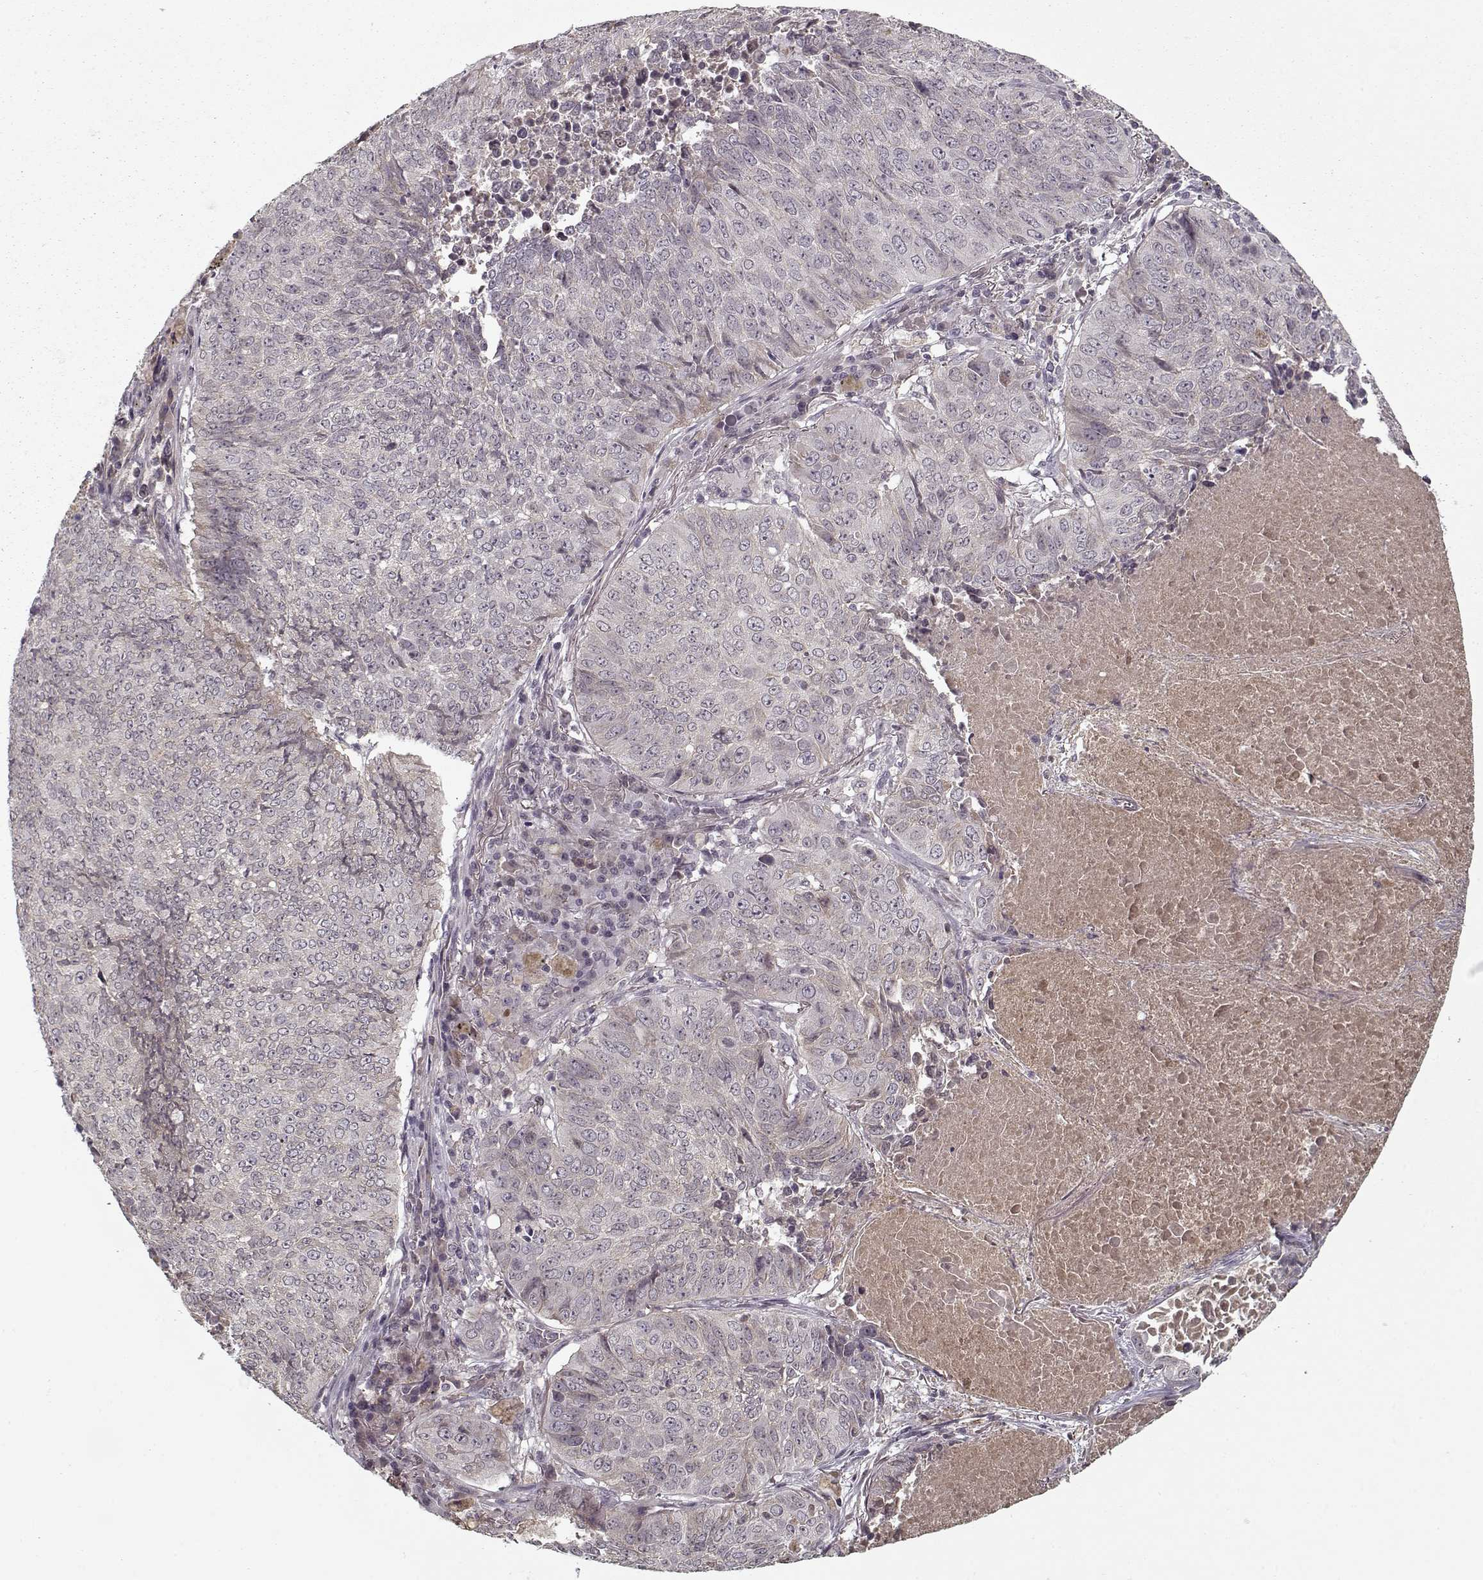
{"staining": {"intensity": "negative", "quantity": "none", "location": "none"}, "tissue": "lung cancer", "cell_type": "Tumor cells", "image_type": "cancer", "snomed": [{"axis": "morphology", "description": "Normal tissue, NOS"}, {"axis": "morphology", "description": "Squamous cell carcinoma, NOS"}, {"axis": "topography", "description": "Bronchus"}, {"axis": "topography", "description": "Lung"}], "caption": "Micrograph shows no significant protein staining in tumor cells of lung cancer (squamous cell carcinoma).", "gene": "AFM", "patient": {"sex": "male", "age": 64}}